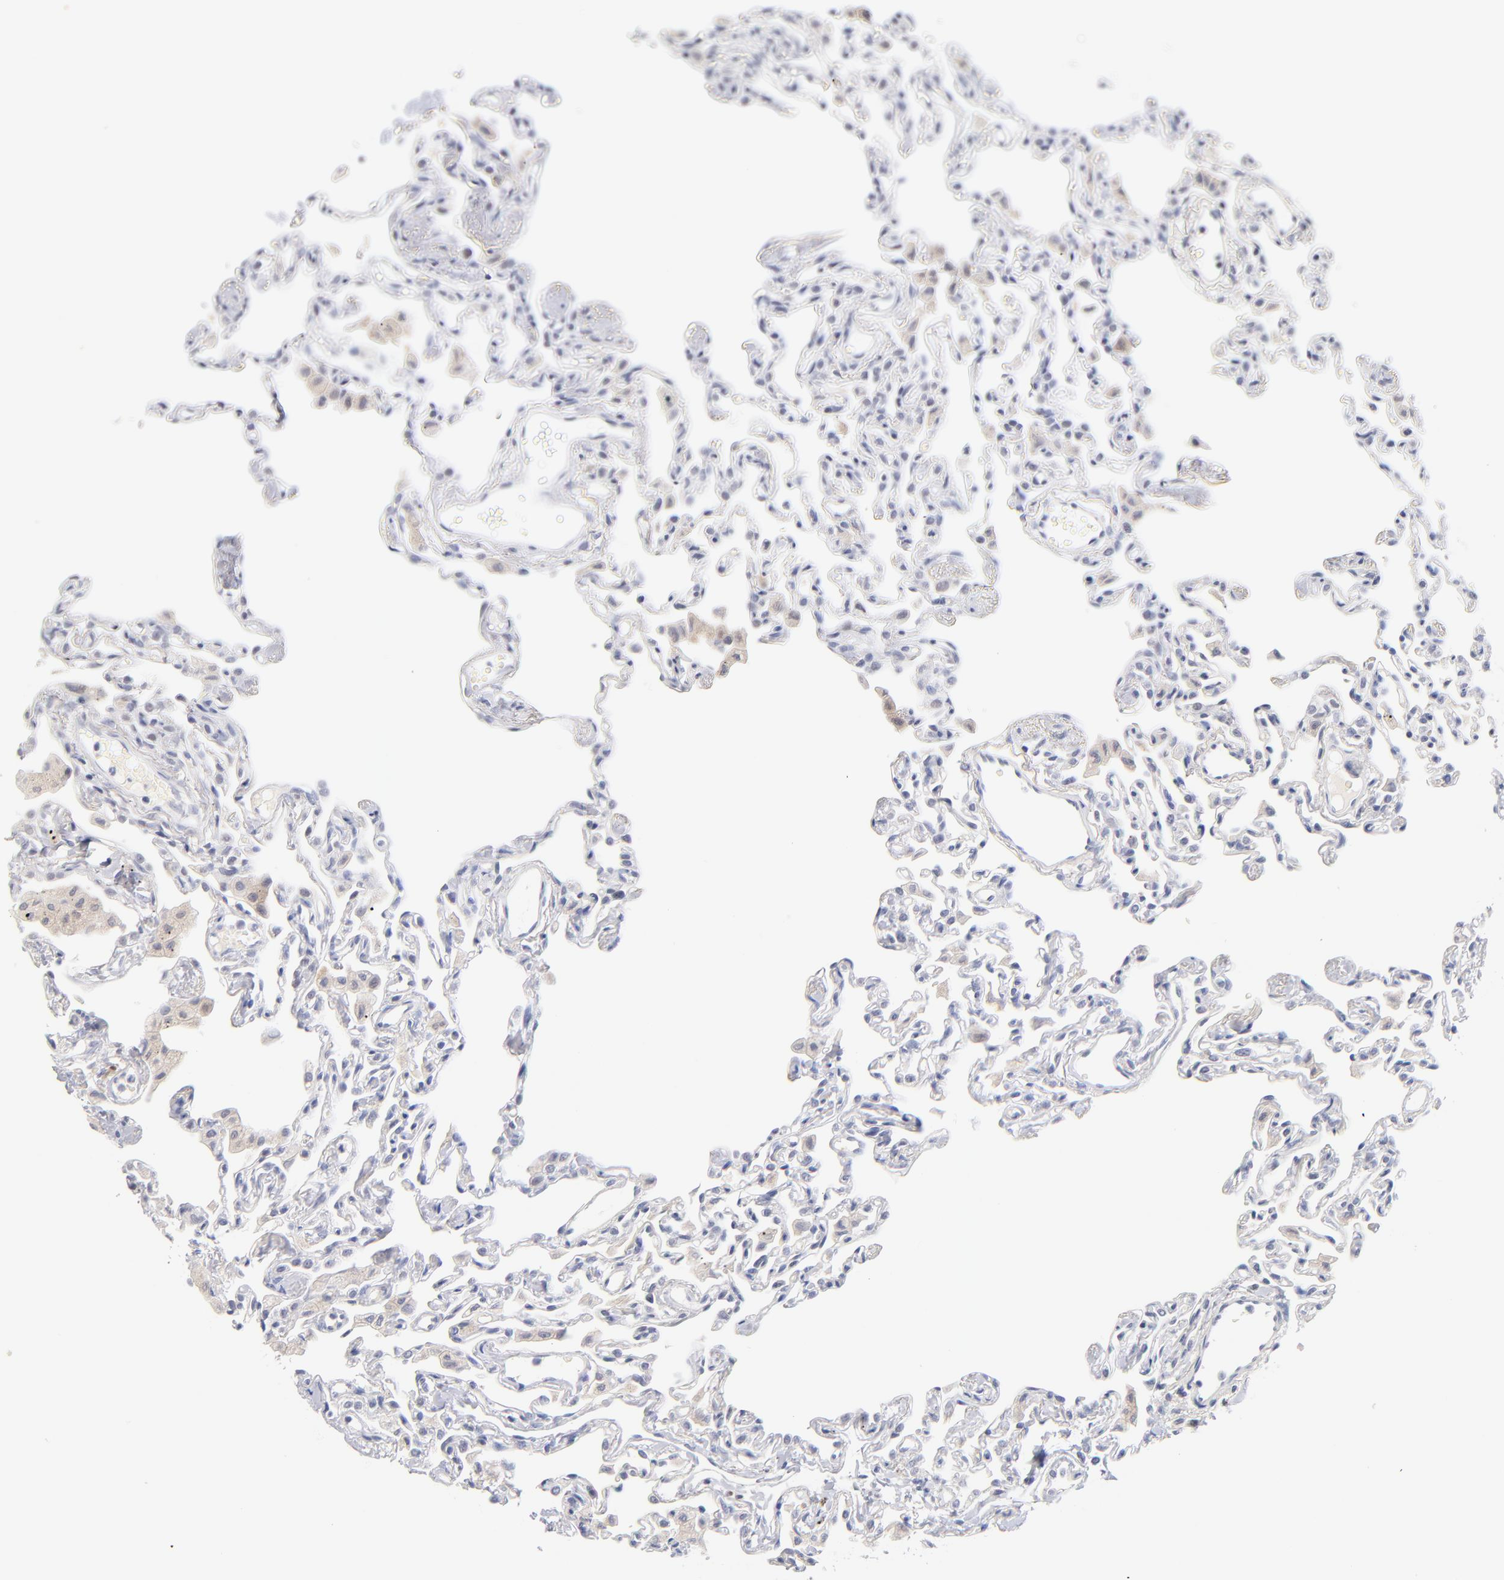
{"staining": {"intensity": "negative", "quantity": "none", "location": "none"}, "tissue": "lung", "cell_type": "Alveolar cells", "image_type": "normal", "snomed": [{"axis": "morphology", "description": "Normal tissue, NOS"}, {"axis": "topography", "description": "Lung"}], "caption": "IHC of unremarkable human lung demonstrates no staining in alveolar cells.", "gene": "PARP1", "patient": {"sex": "female", "age": 49}}